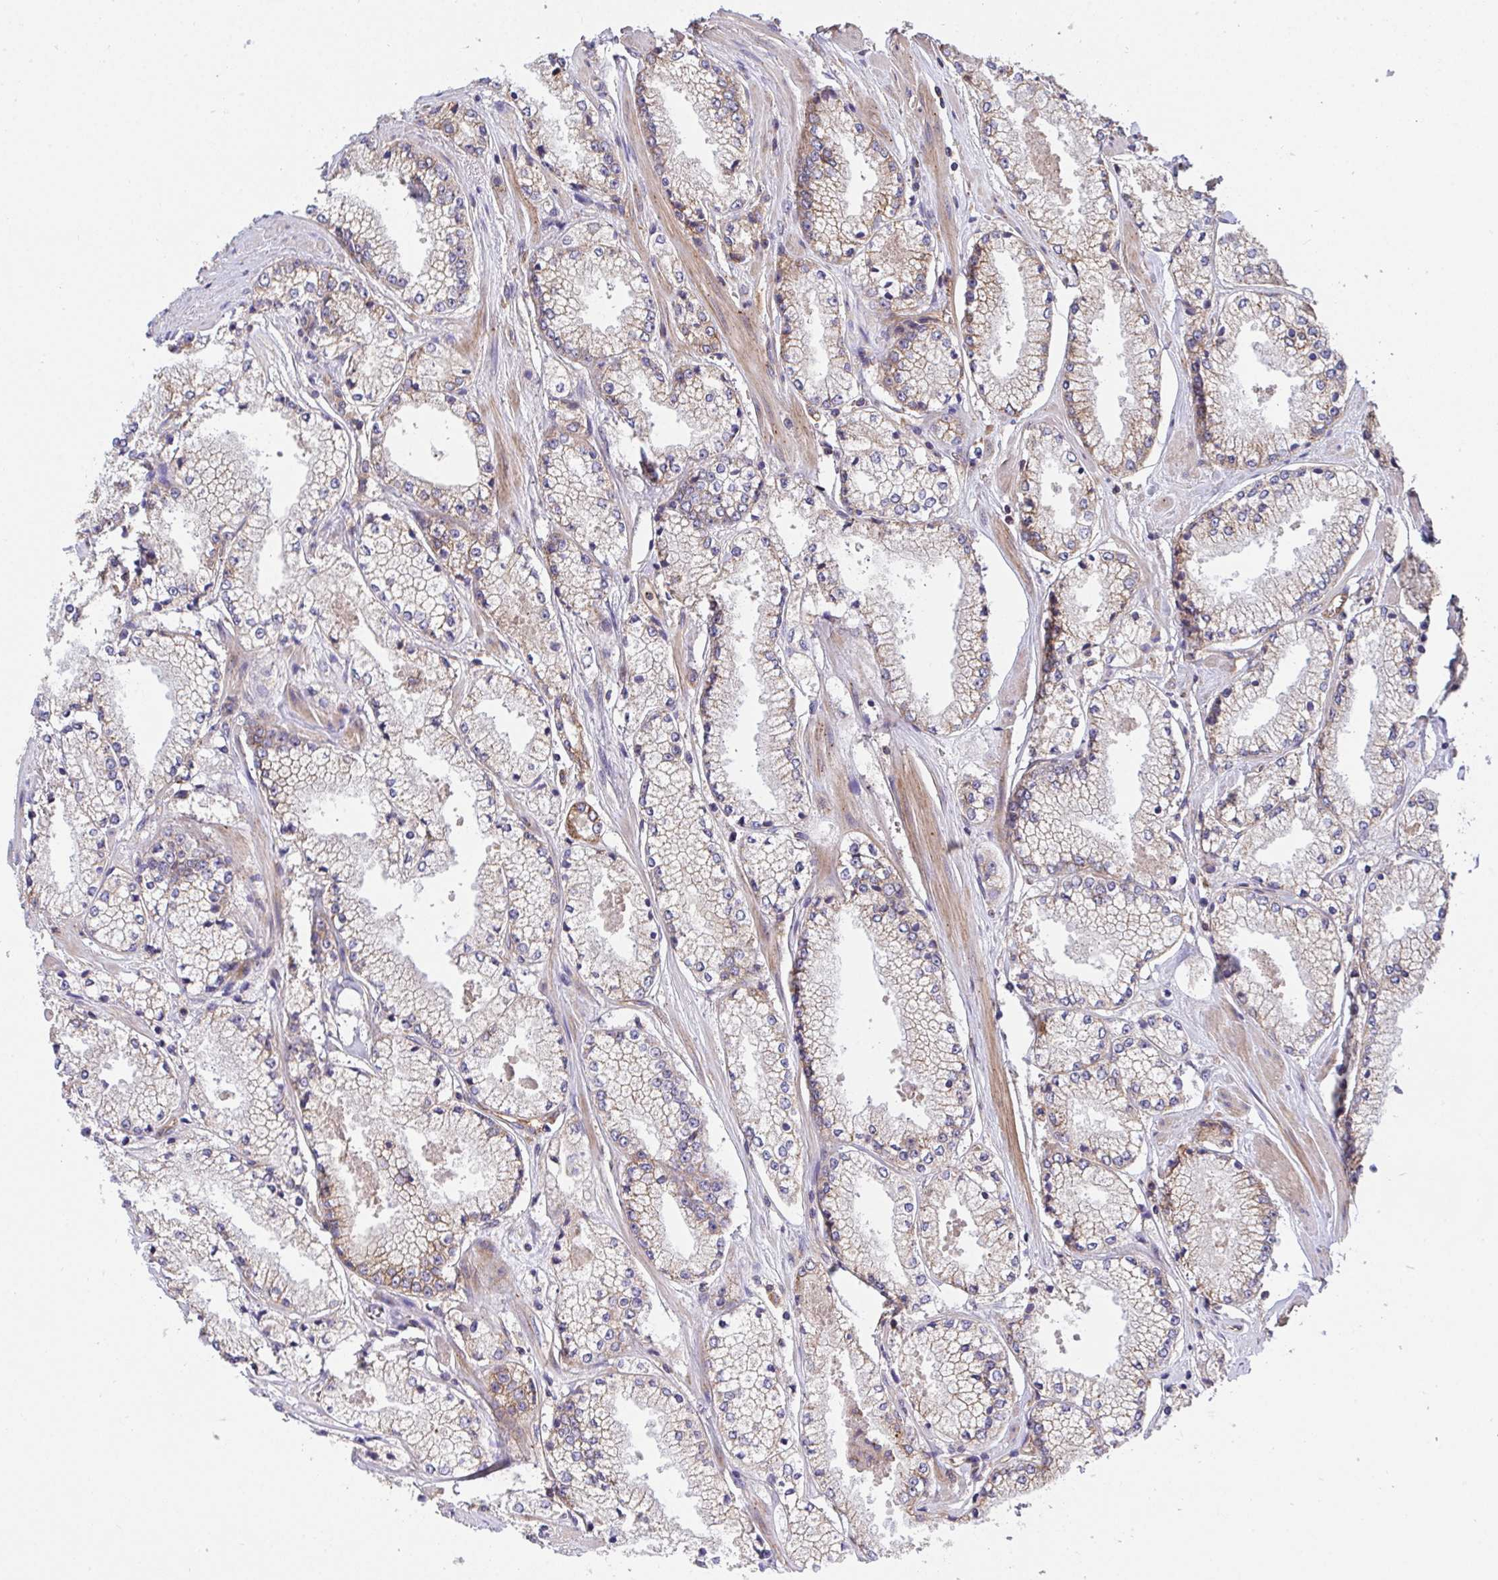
{"staining": {"intensity": "weak", "quantity": "25%-75%", "location": "cytoplasmic/membranous"}, "tissue": "prostate cancer", "cell_type": "Tumor cells", "image_type": "cancer", "snomed": [{"axis": "morphology", "description": "Adenocarcinoma, High grade"}, {"axis": "topography", "description": "Prostate"}], "caption": "A low amount of weak cytoplasmic/membranous positivity is identified in about 25%-75% of tumor cells in prostate adenocarcinoma (high-grade) tissue.", "gene": "C4orf36", "patient": {"sex": "male", "age": 63}}